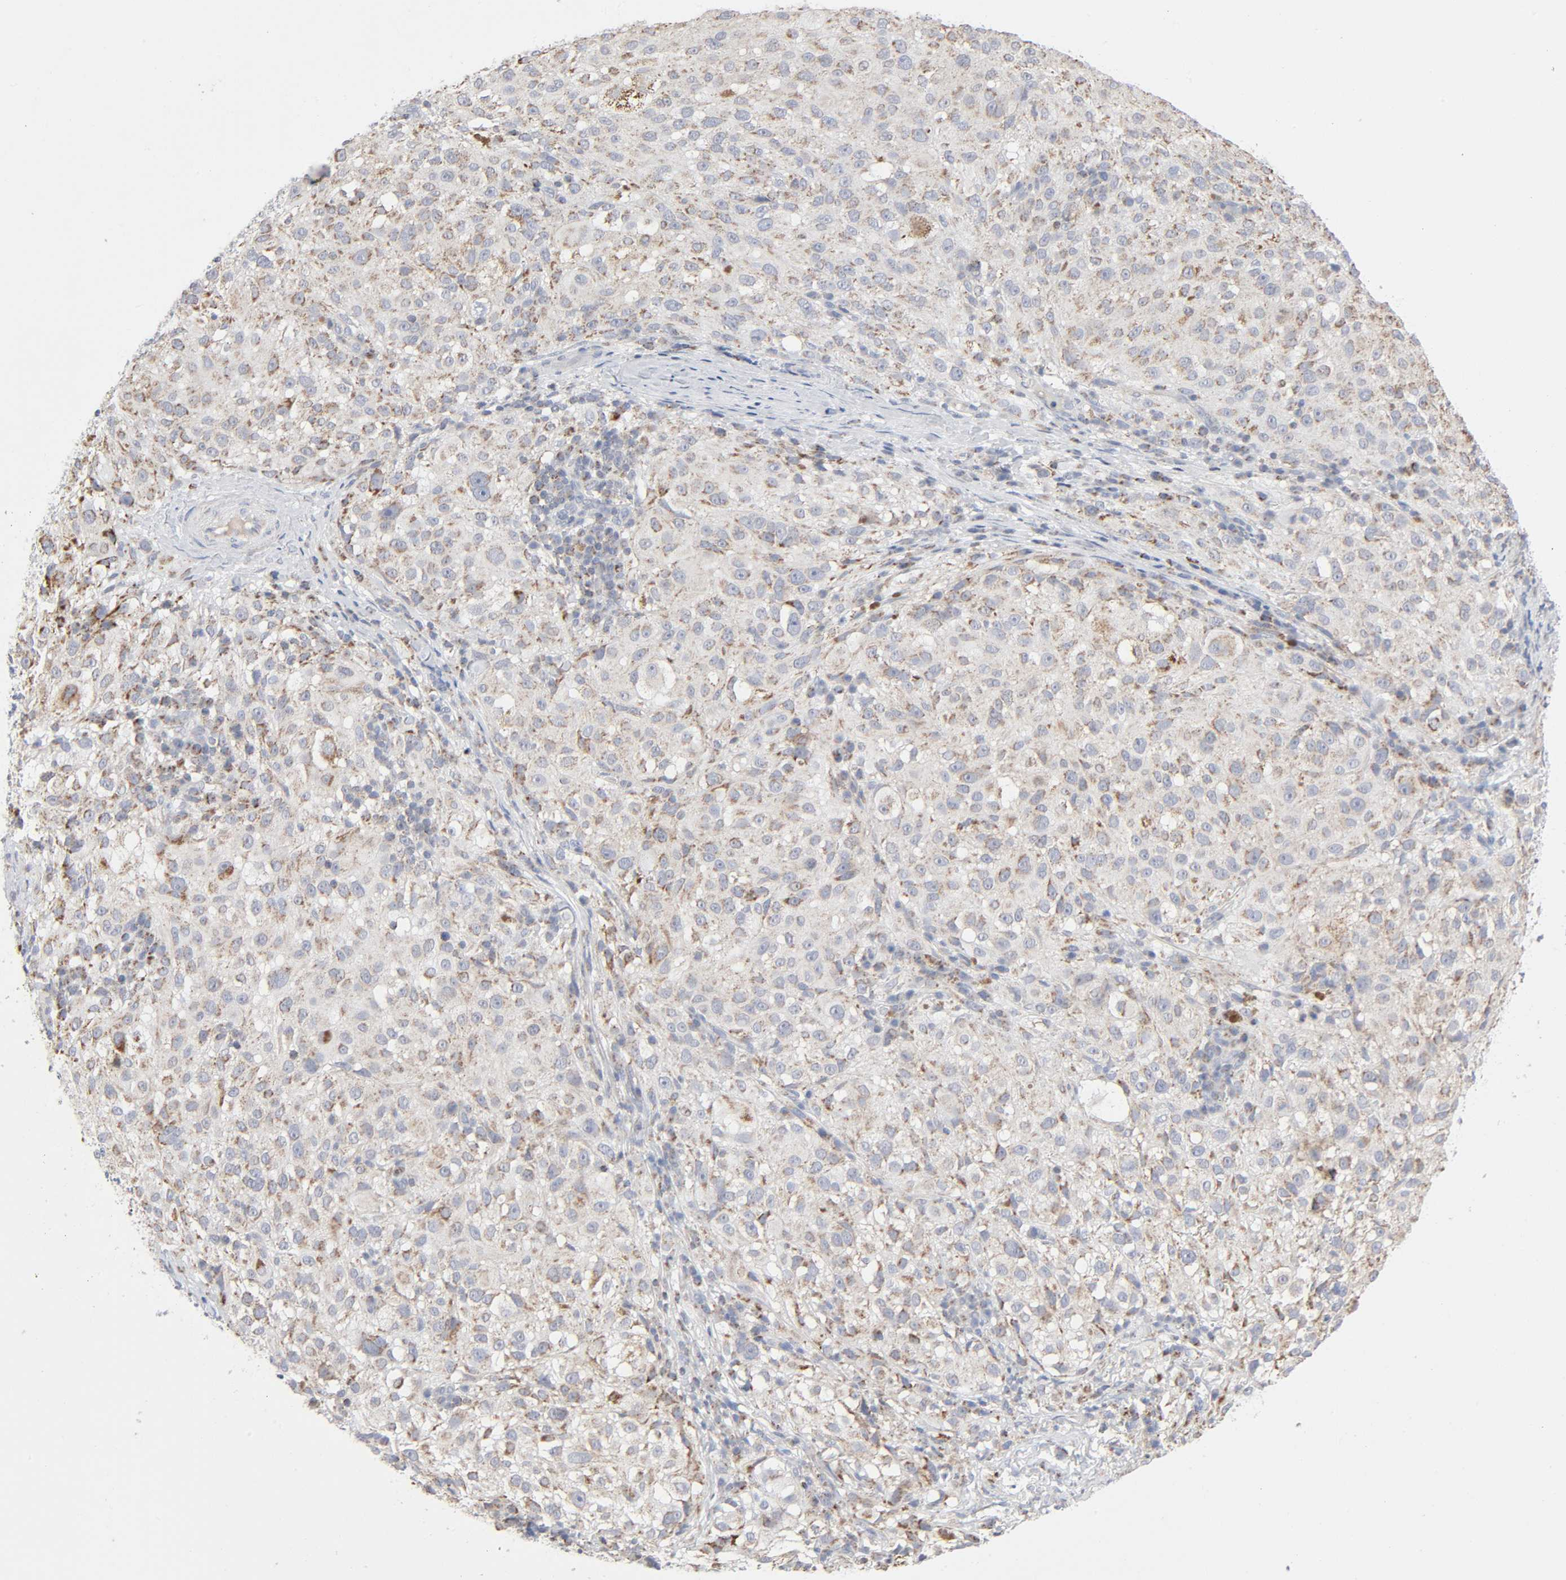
{"staining": {"intensity": "moderate", "quantity": ">75%", "location": "cytoplasmic/membranous"}, "tissue": "melanoma", "cell_type": "Tumor cells", "image_type": "cancer", "snomed": [{"axis": "morphology", "description": "Necrosis, NOS"}, {"axis": "morphology", "description": "Malignant melanoma, NOS"}, {"axis": "topography", "description": "Skin"}], "caption": "Brown immunohistochemical staining in human malignant melanoma exhibits moderate cytoplasmic/membranous staining in approximately >75% of tumor cells.", "gene": "SYT16", "patient": {"sex": "female", "age": 87}}